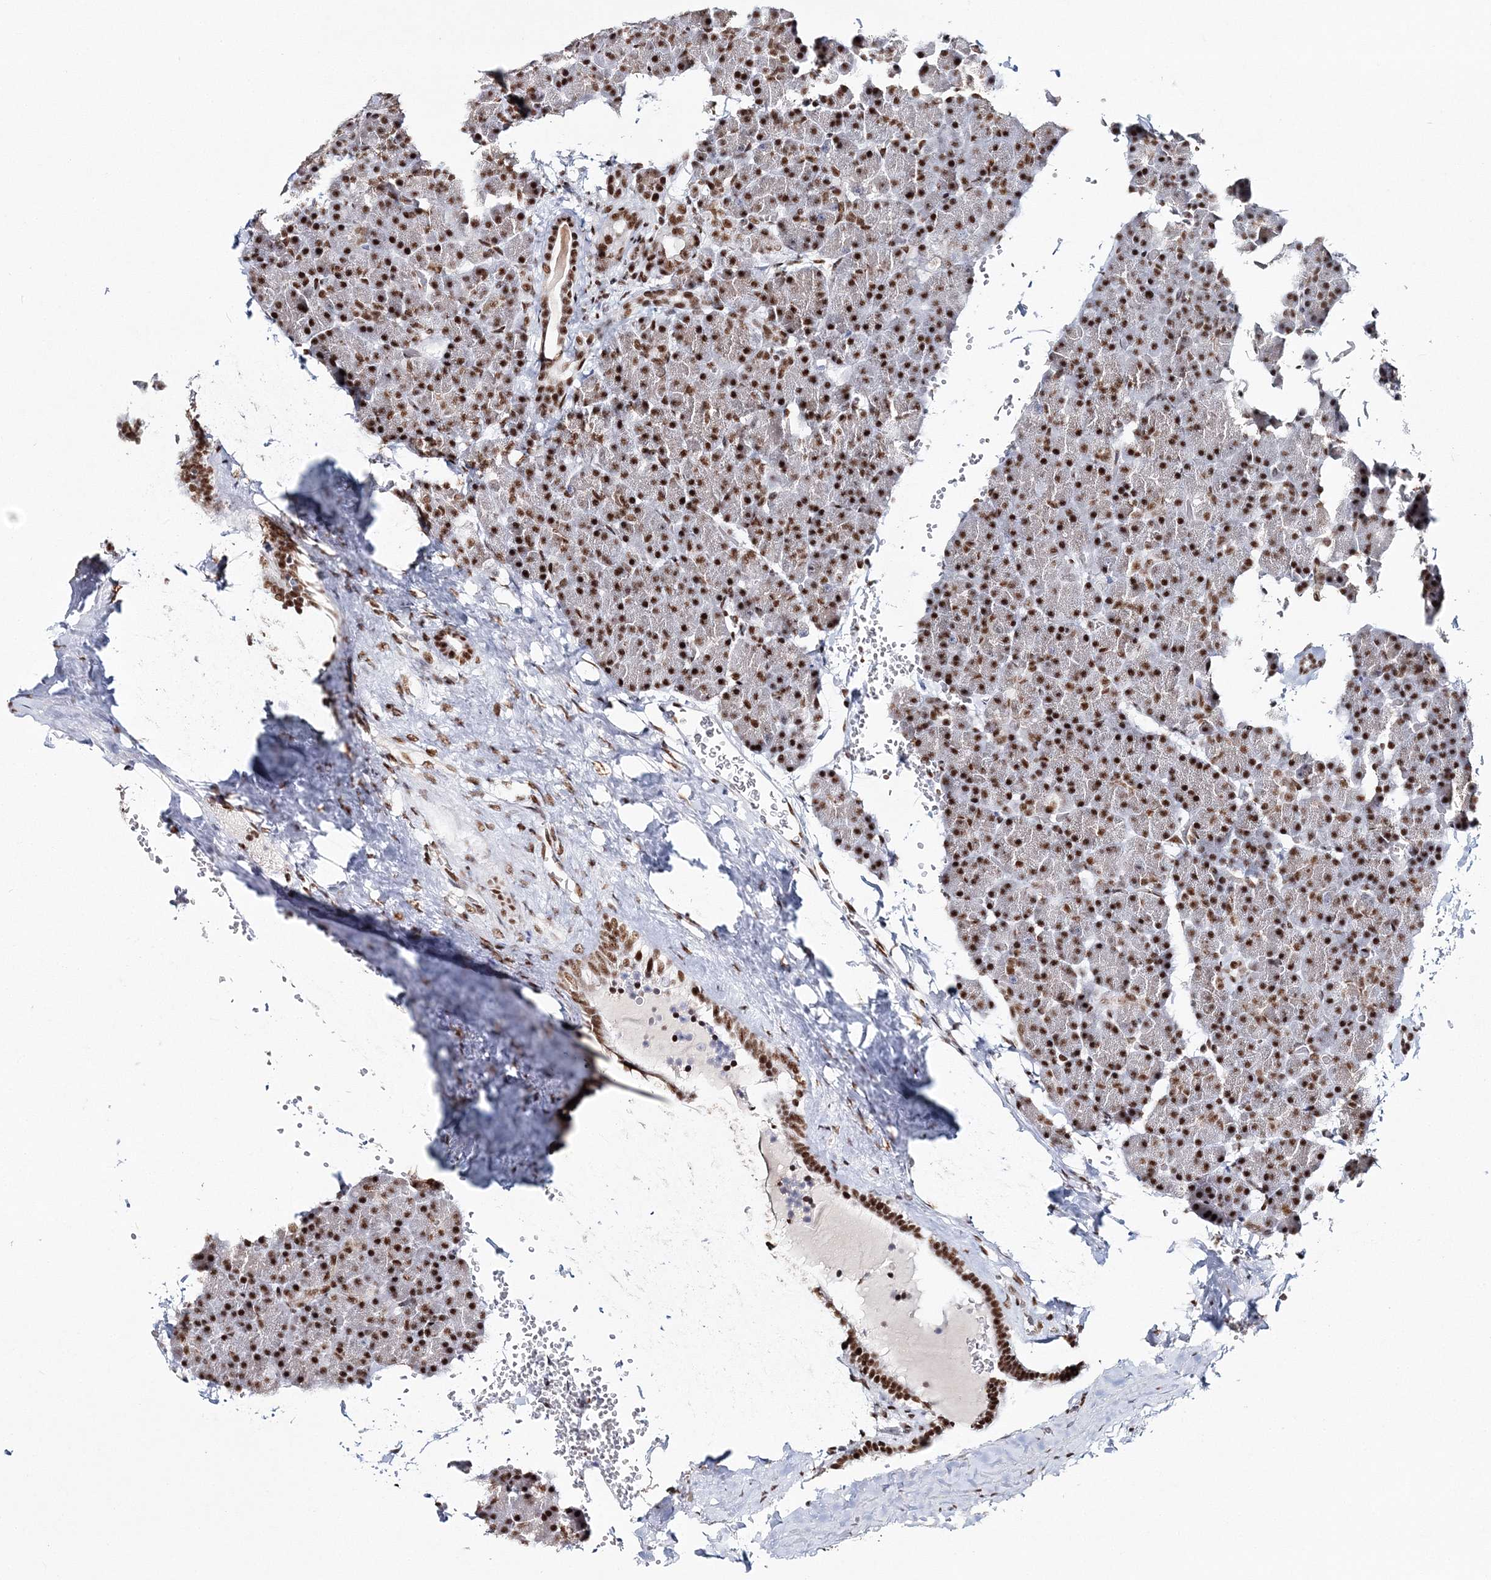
{"staining": {"intensity": "strong", "quantity": ">75%", "location": "nuclear"}, "tissue": "pancreas", "cell_type": "Exocrine glandular cells", "image_type": "normal", "snomed": [{"axis": "morphology", "description": "Normal tissue, NOS"}, {"axis": "topography", "description": "Pancreas"}], "caption": "Immunohistochemistry (IHC) staining of normal pancreas, which reveals high levels of strong nuclear positivity in approximately >75% of exocrine glandular cells indicating strong nuclear protein positivity. The staining was performed using DAB (3,3'-diaminobenzidine) (brown) for protein detection and nuclei were counterstained in hematoxylin (blue).", "gene": "ENSG00000290315", "patient": {"sex": "female", "age": 35}}